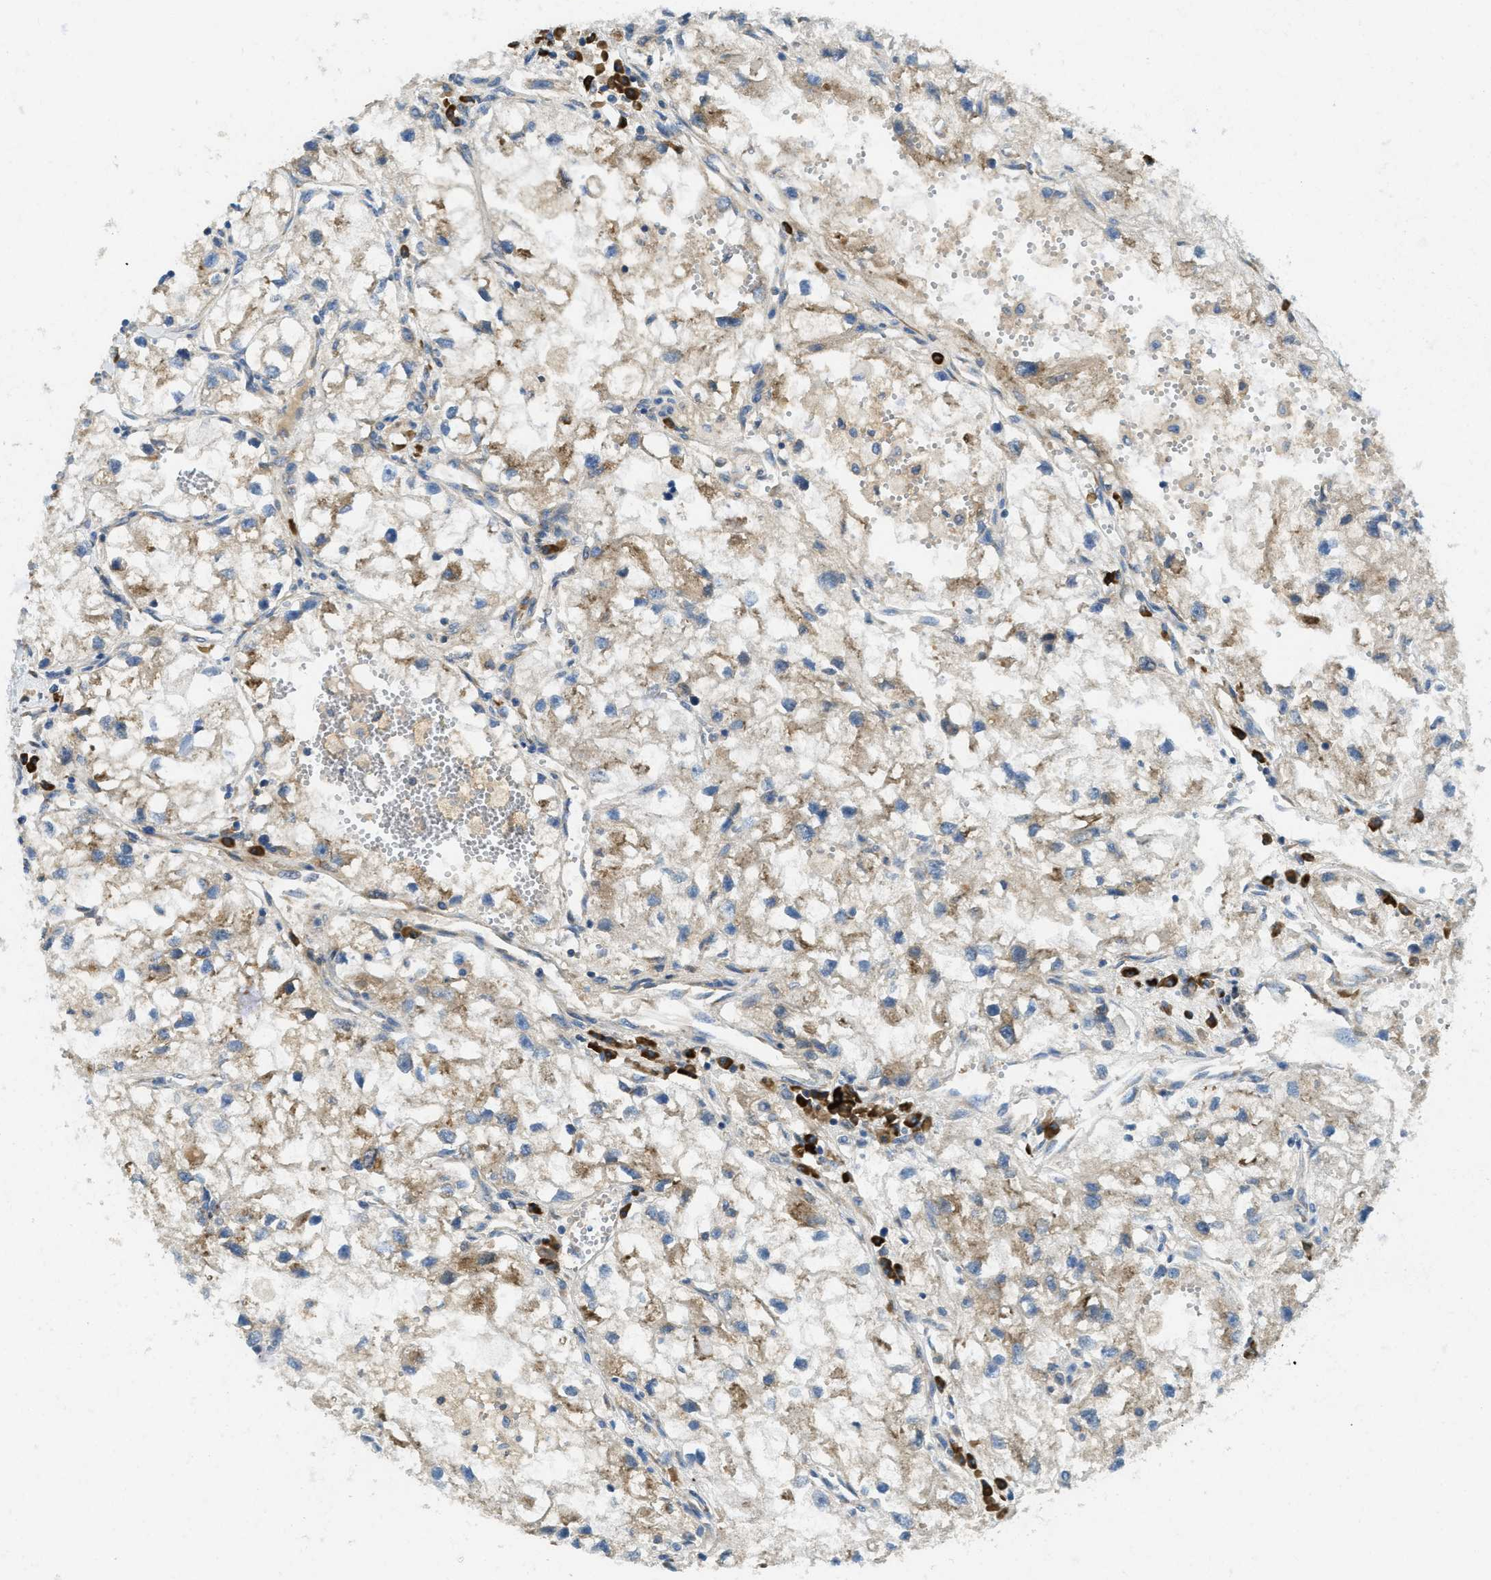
{"staining": {"intensity": "weak", "quantity": "25%-75%", "location": "cytoplasmic/membranous"}, "tissue": "renal cancer", "cell_type": "Tumor cells", "image_type": "cancer", "snomed": [{"axis": "morphology", "description": "Adenocarcinoma, NOS"}, {"axis": "topography", "description": "Kidney"}], "caption": "IHC of human renal adenocarcinoma demonstrates low levels of weak cytoplasmic/membranous expression in approximately 25%-75% of tumor cells.", "gene": "SSR1", "patient": {"sex": "female", "age": 70}}